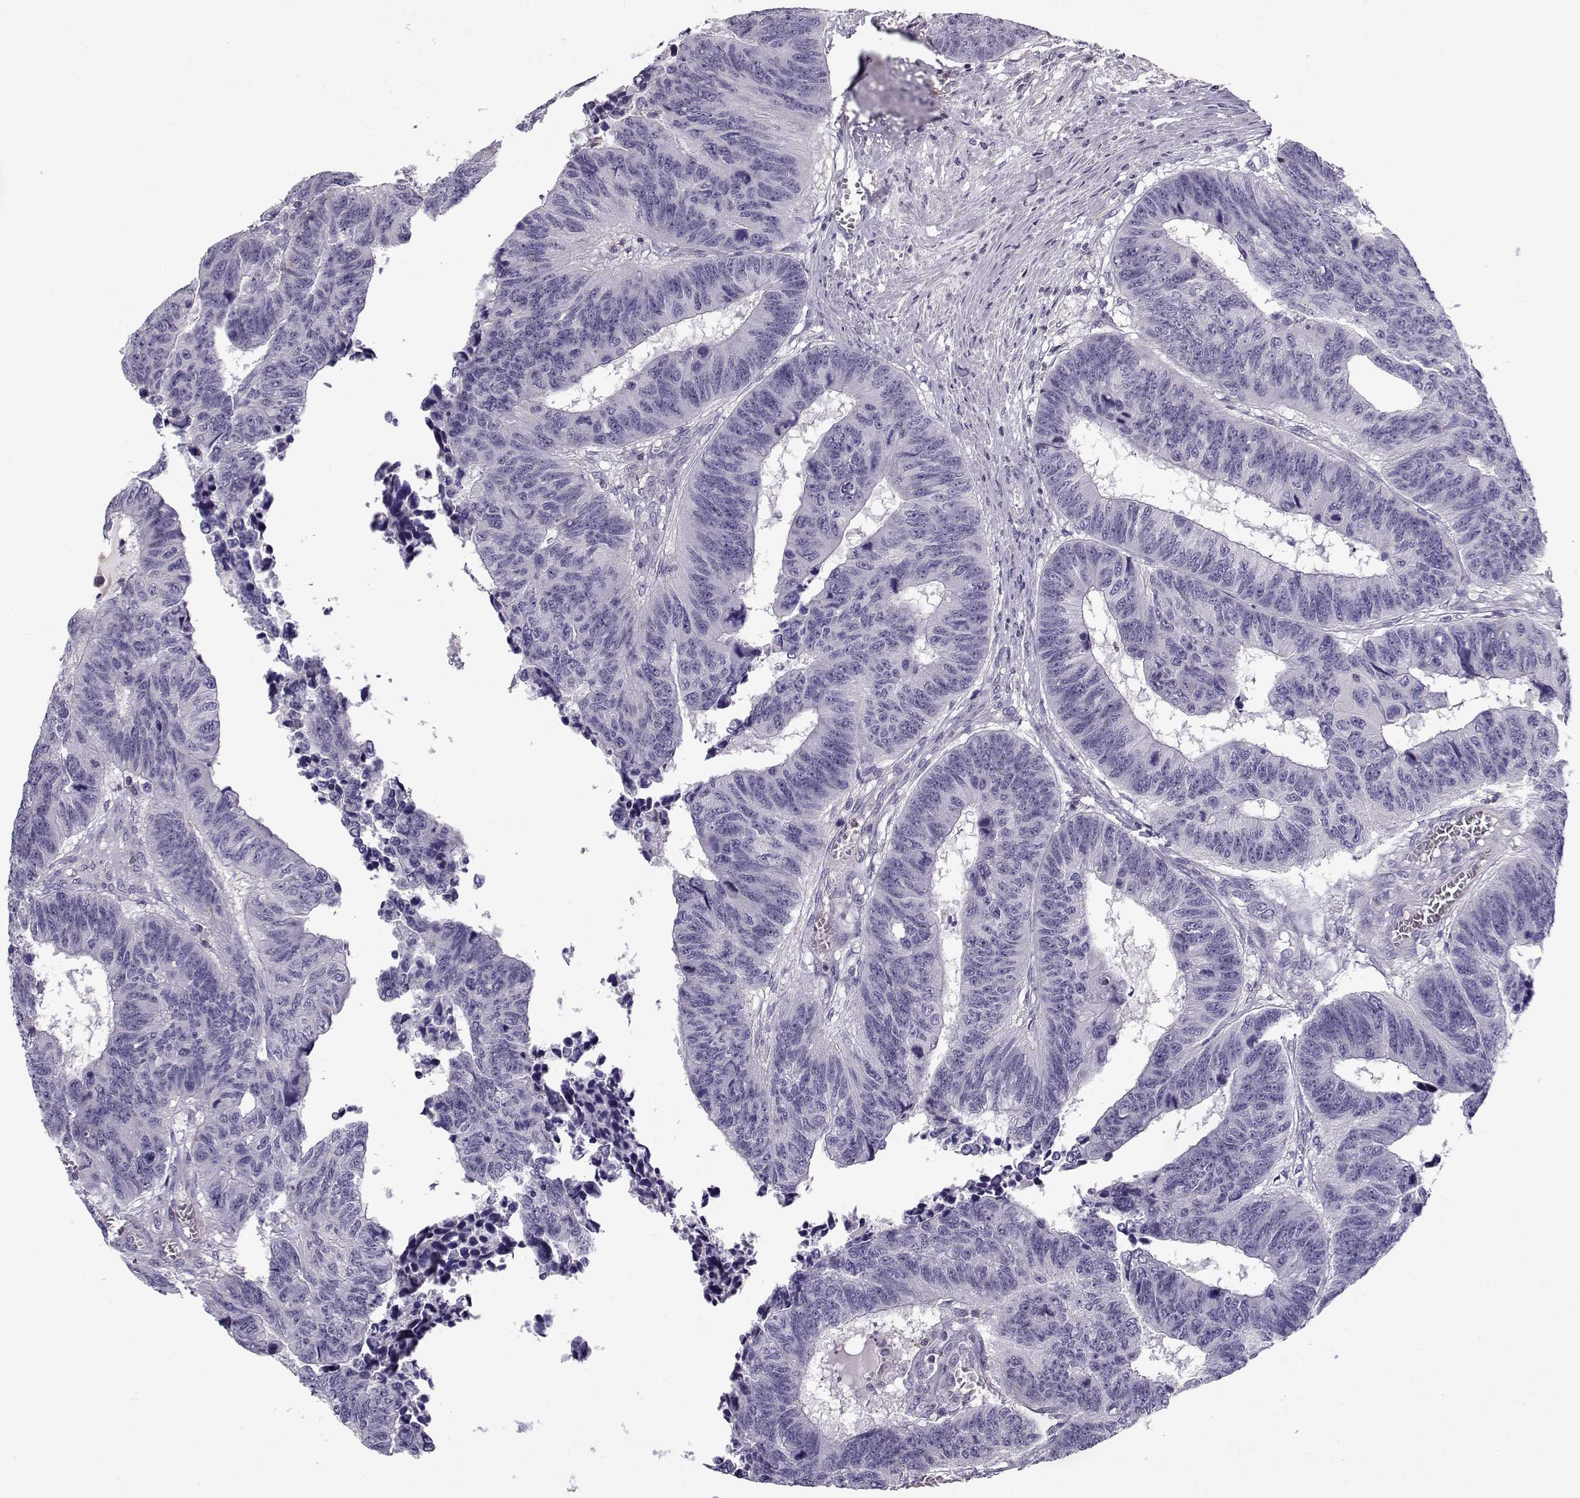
{"staining": {"intensity": "negative", "quantity": "none", "location": "none"}, "tissue": "colorectal cancer", "cell_type": "Tumor cells", "image_type": "cancer", "snomed": [{"axis": "morphology", "description": "Adenocarcinoma, NOS"}, {"axis": "topography", "description": "Rectum"}], "caption": "Colorectal adenocarcinoma was stained to show a protein in brown. There is no significant expression in tumor cells.", "gene": "MYO1A", "patient": {"sex": "female", "age": 85}}